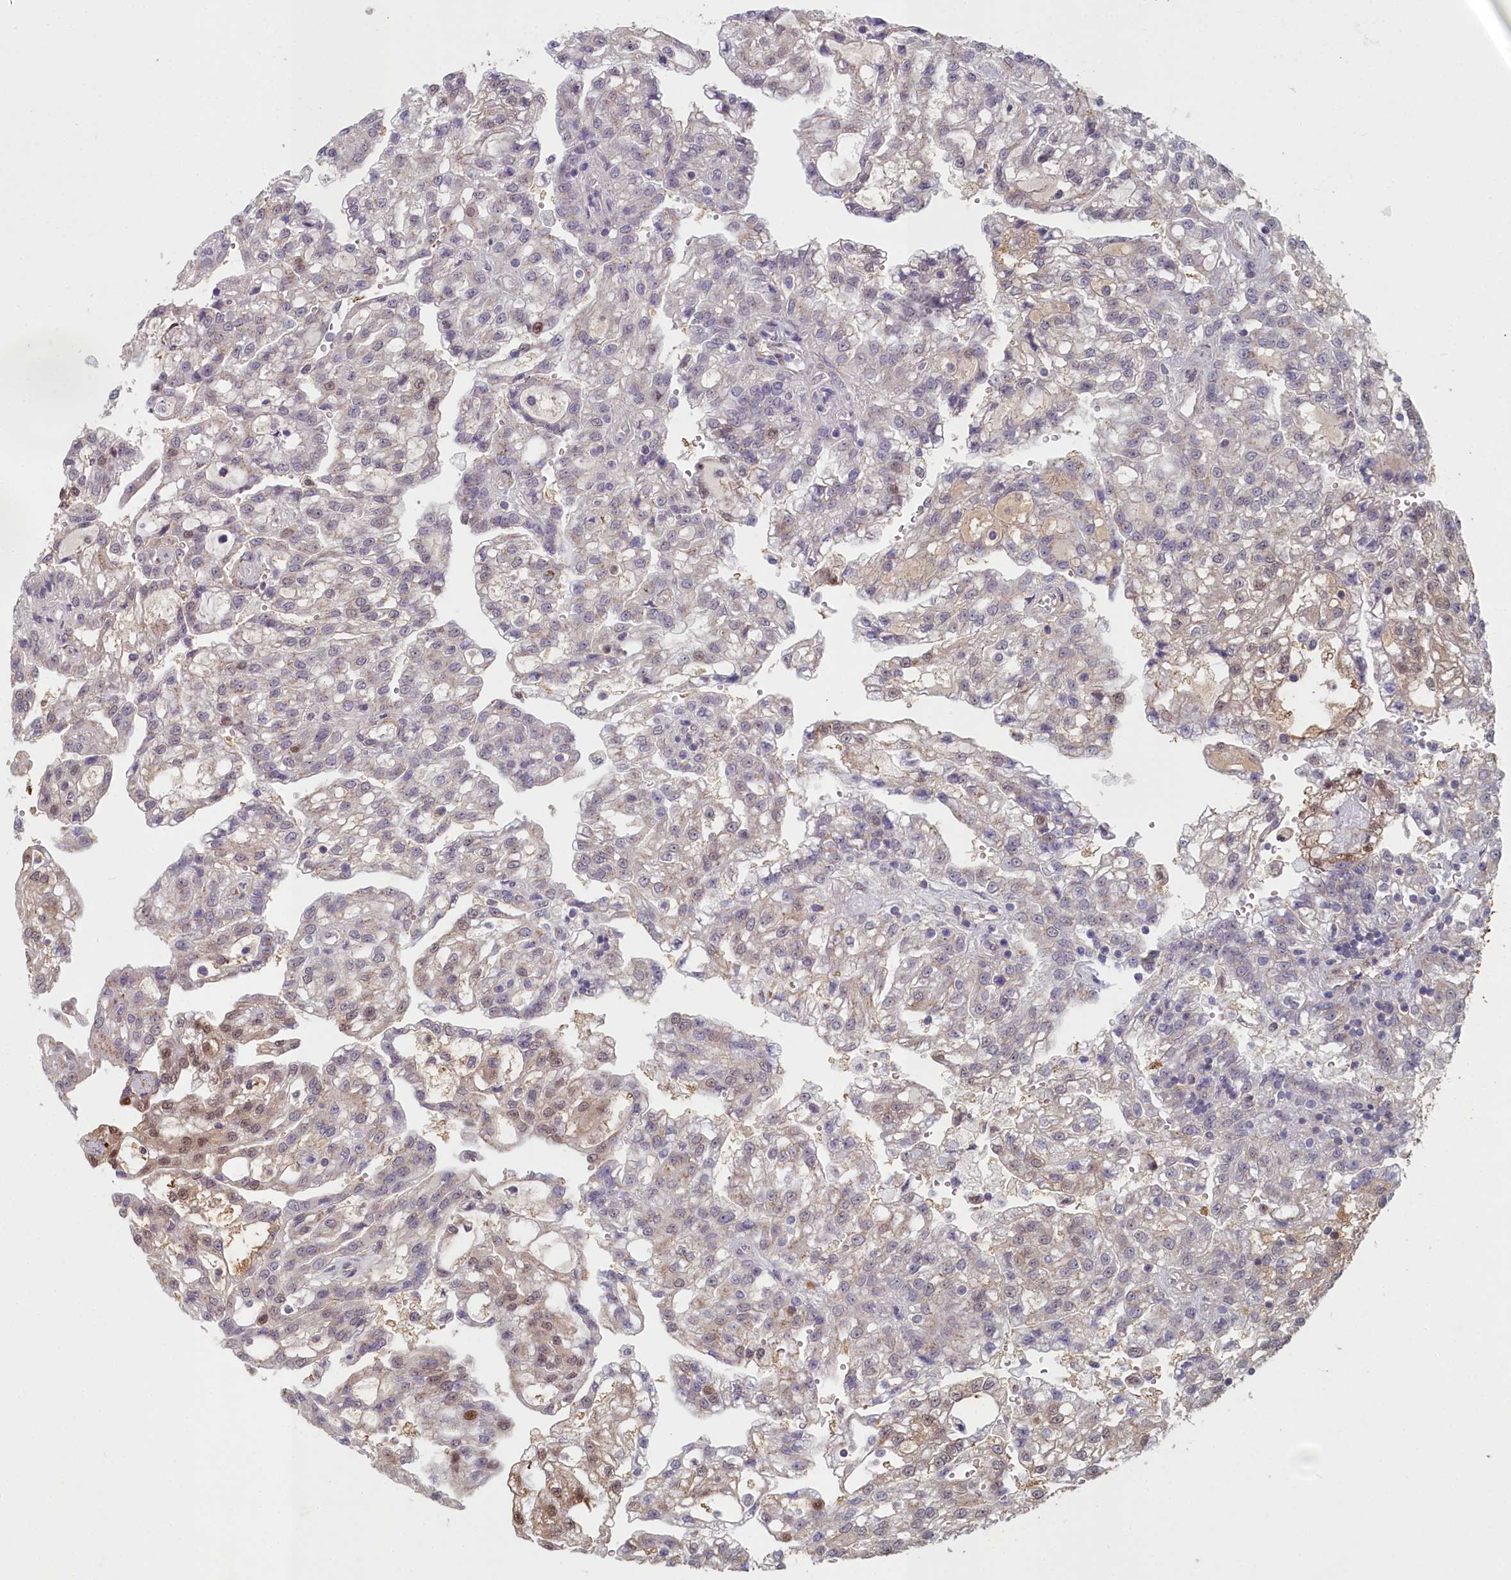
{"staining": {"intensity": "moderate", "quantity": "<25%", "location": "cytoplasmic/membranous,nuclear"}, "tissue": "renal cancer", "cell_type": "Tumor cells", "image_type": "cancer", "snomed": [{"axis": "morphology", "description": "Adenocarcinoma, NOS"}, {"axis": "topography", "description": "Kidney"}], "caption": "Moderate cytoplasmic/membranous and nuclear staining for a protein is identified in approximately <25% of tumor cells of renal cancer (adenocarcinoma) using immunohistochemistry (IHC).", "gene": "ZNF626", "patient": {"sex": "male", "age": 63}}